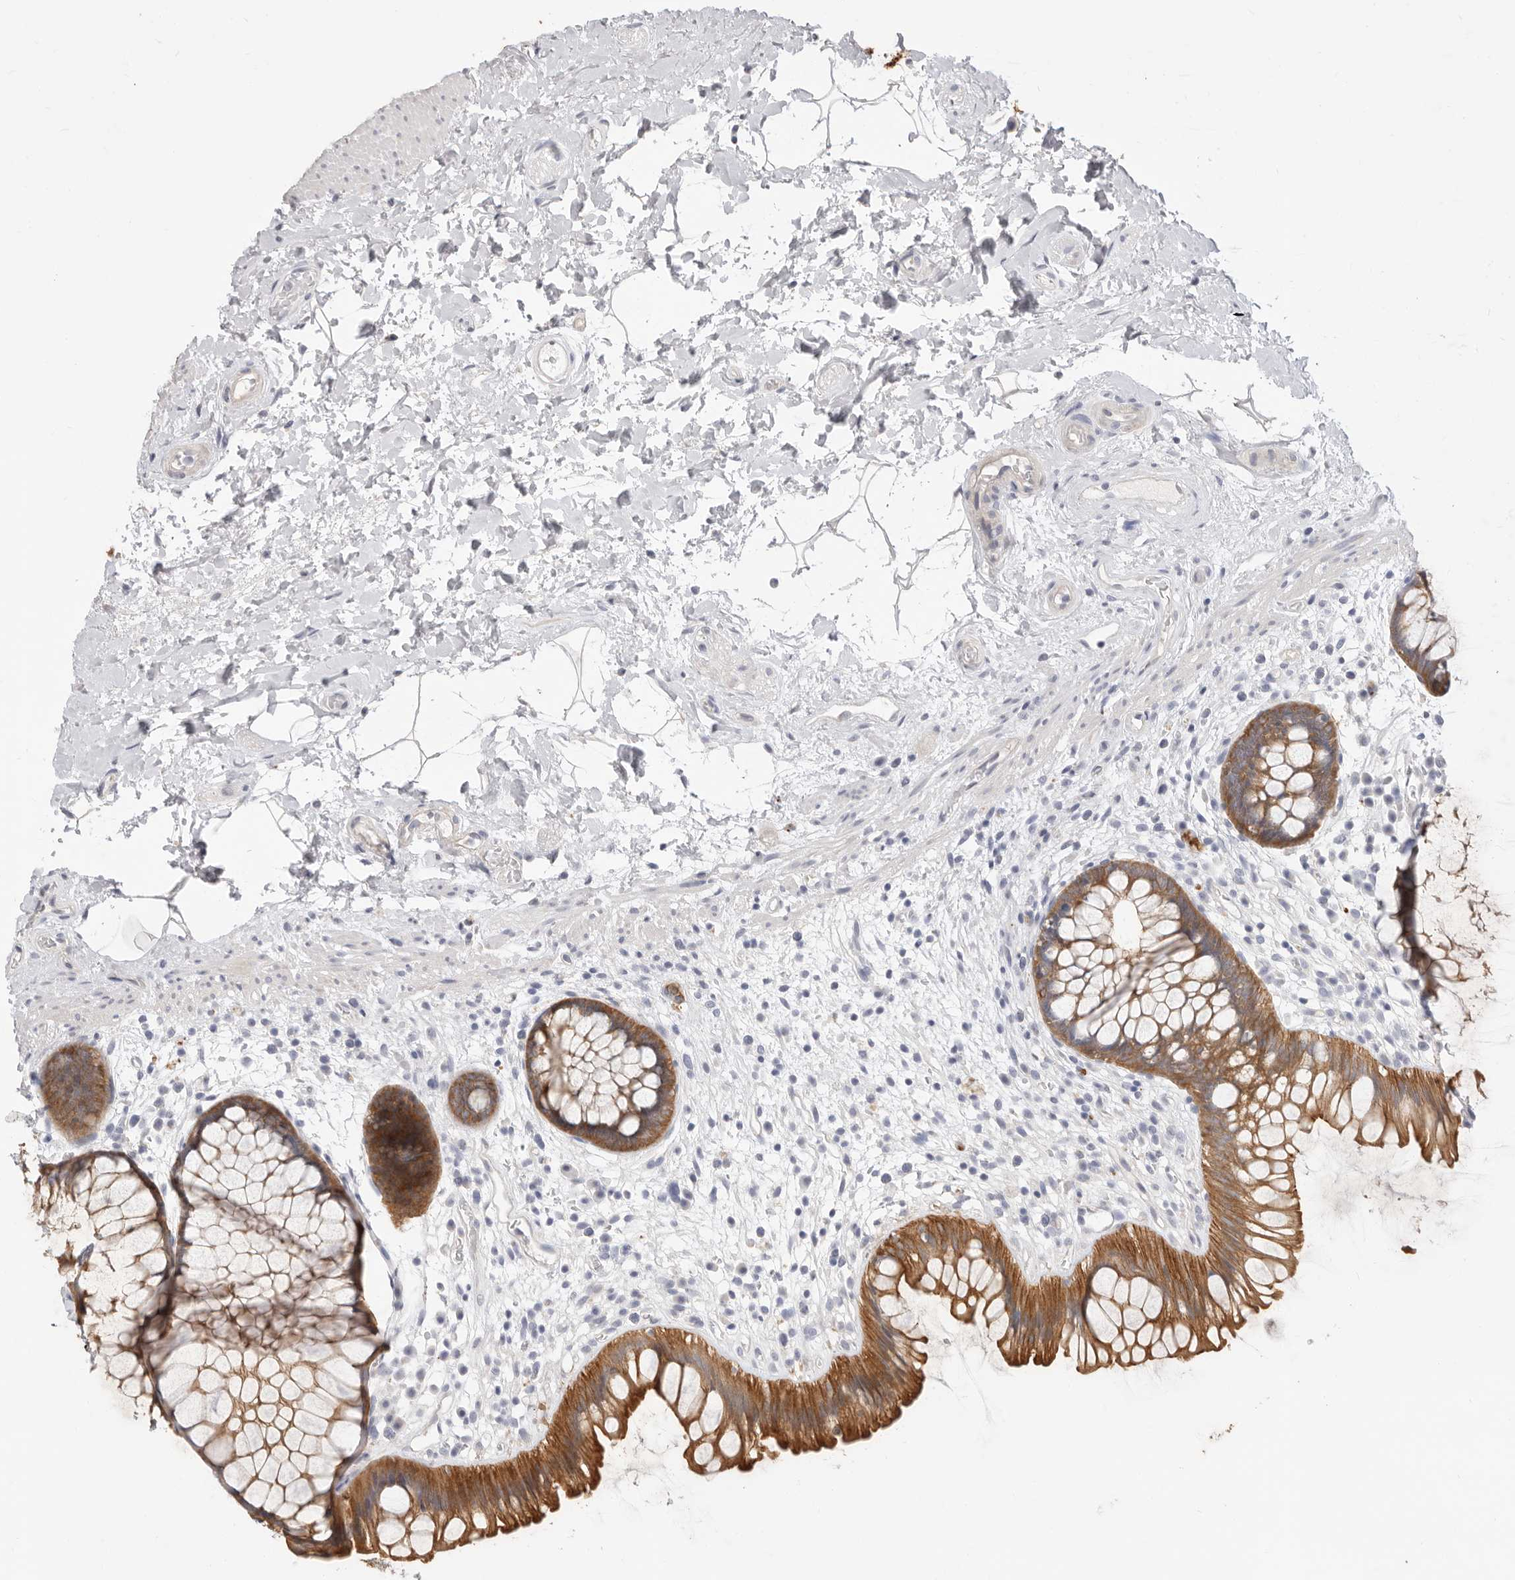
{"staining": {"intensity": "strong", "quantity": ">75%", "location": "cytoplasmic/membranous"}, "tissue": "rectum", "cell_type": "Glandular cells", "image_type": "normal", "snomed": [{"axis": "morphology", "description": "Normal tissue, NOS"}, {"axis": "topography", "description": "Rectum"}], "caption": "The photomicrograph demonstrates staining of unremarkable rectum, revealing strong cytoplasmic/membranous protein expression (brown color) within glandular cells. Using DAB (brown) and hematoxylin (blue) stains, captured at high magnification using brightfield microscopy.", "gene": "USH1C", "patient": {"sex": "male", "age": 51}}